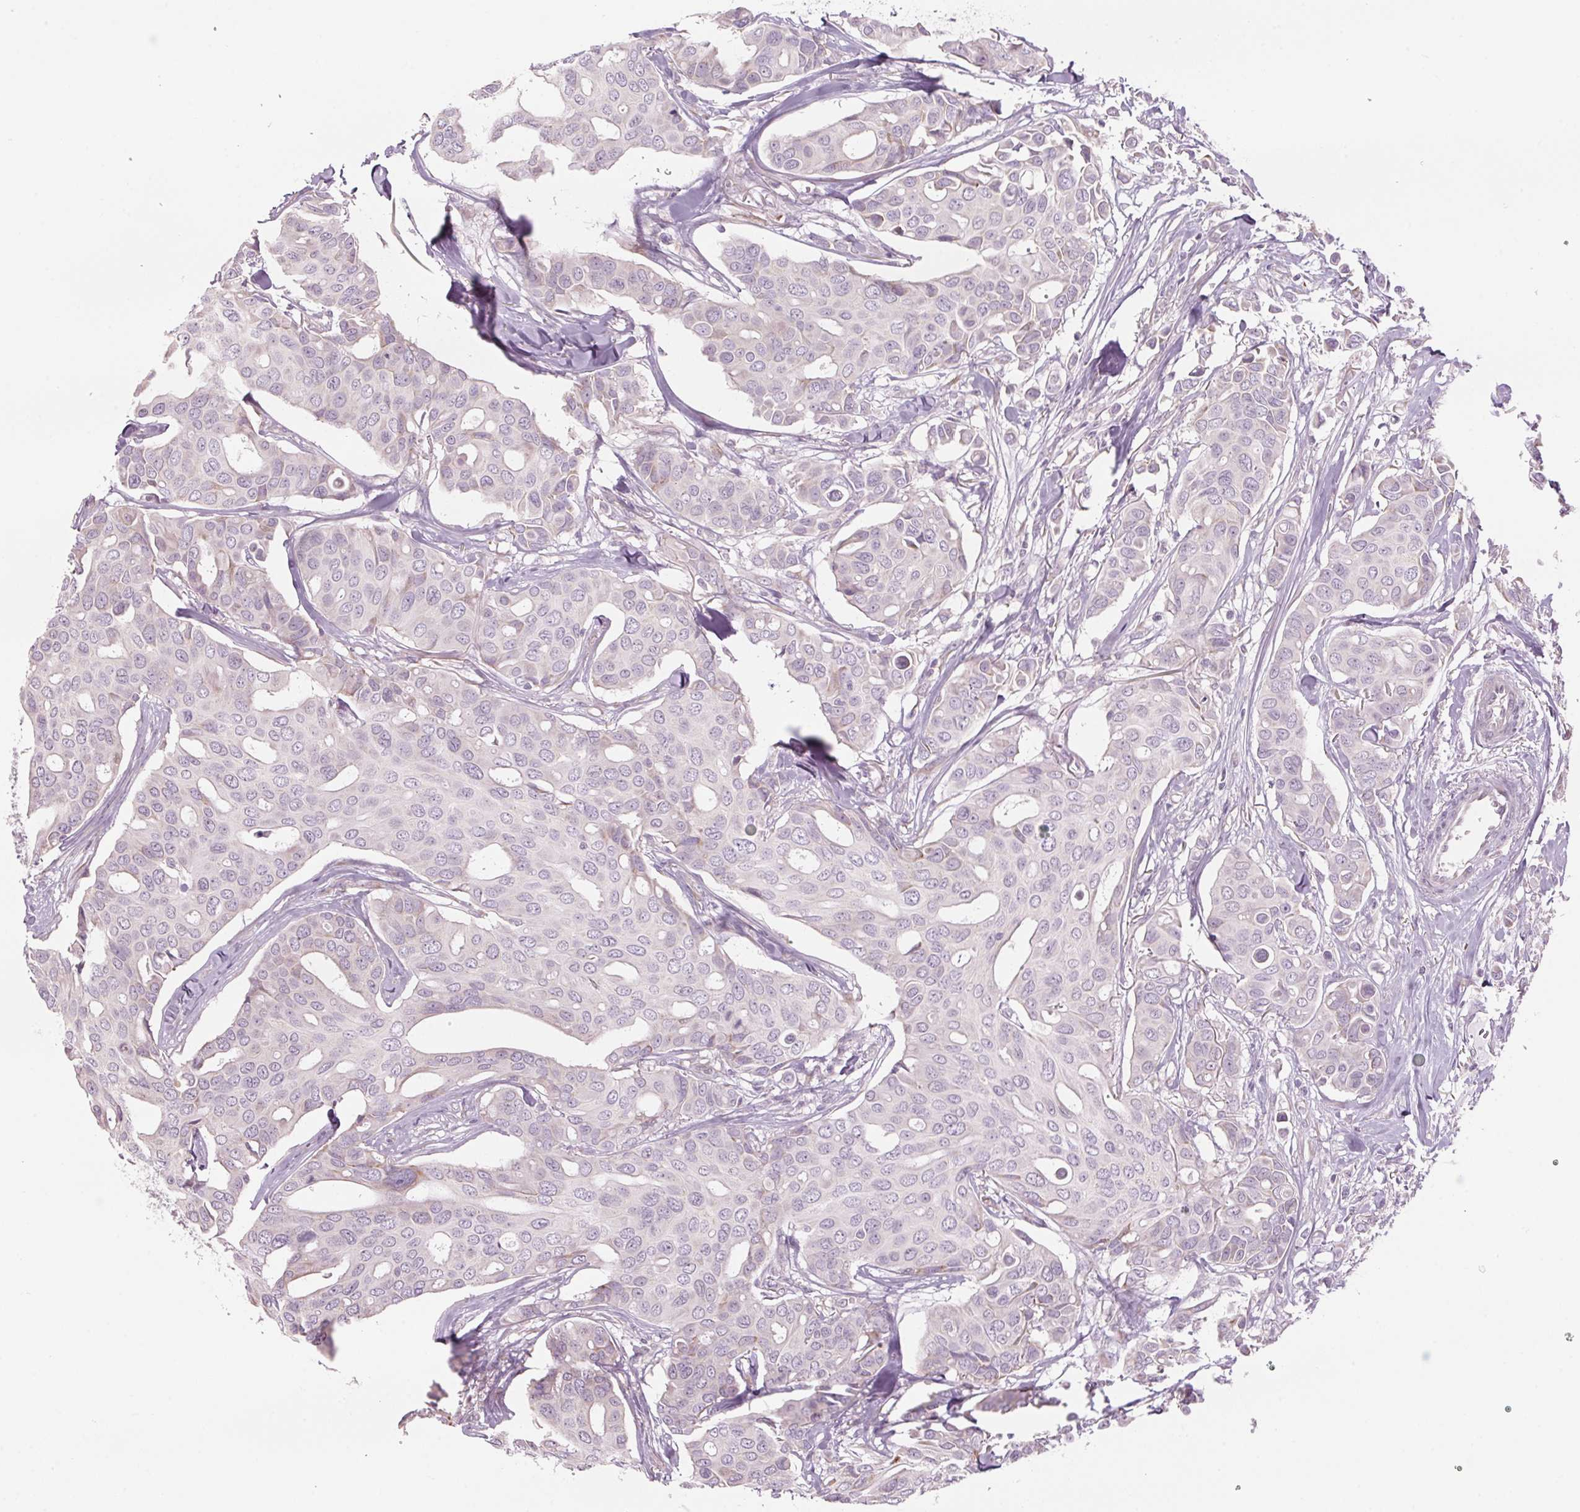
{"staining": {"intensity": "negative", "quantity": "none", "location": "none"}, "tissue": "breast cancer", "cell_type": "Tumor cells", "image_type": "cancer", "snomed": [{"axis": "morphology", "description": "Duct carcinoma"}, {"axis": "topography", "description": "Breast"}], "caption": "Immunohistochemical staining of breast cancer reveals no significant positivity in tumor cells. The staining is performed using DAB (3,3'-diaminobenzidine) brown chromogen with nuclei counter-stained in using hematoxylin.", "gene": "GNMT", "patient": {"sex": "female", "age": 54}}